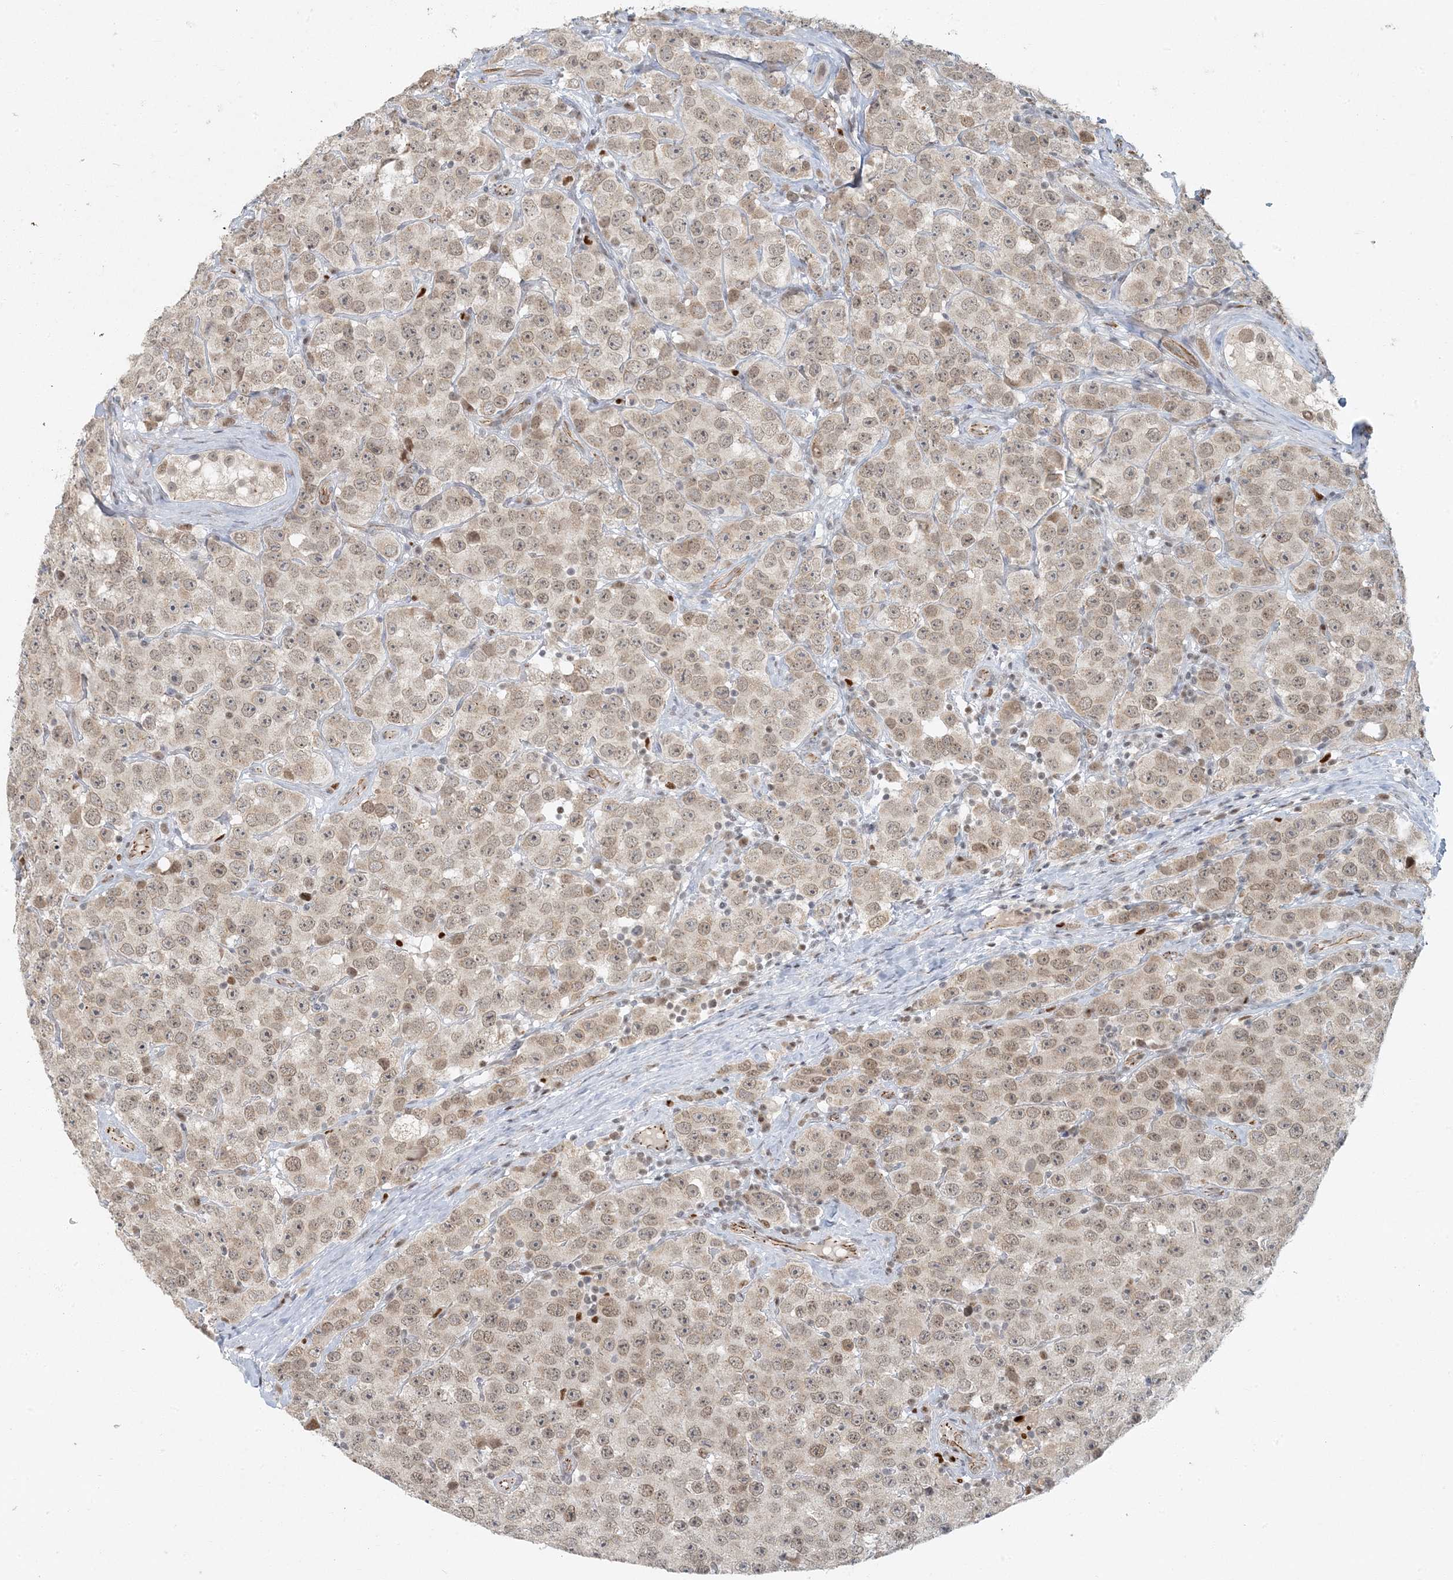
{"staining": {"intensity": "weak", "quantity": "25%-75%", "location": "nuclear"}, "tissue": "testis cancer", "cell_type": "Tumor cells", "image_type": "cancer", "snomed": [{"axis": "morphology", "description": "Seminoma, NOS"}, {"axis": "topography", "description": "Testis"}], "caption": "Immunohistochemical staining of testis cancer demonstrates low levels of weak nuclear positivity in approximately 25%-75% of tumor cells. The protein is shown in brown color, while the nuclei are stained blue.", "gene": "AK9", "patient": {"sex": "male", "age": 28}}